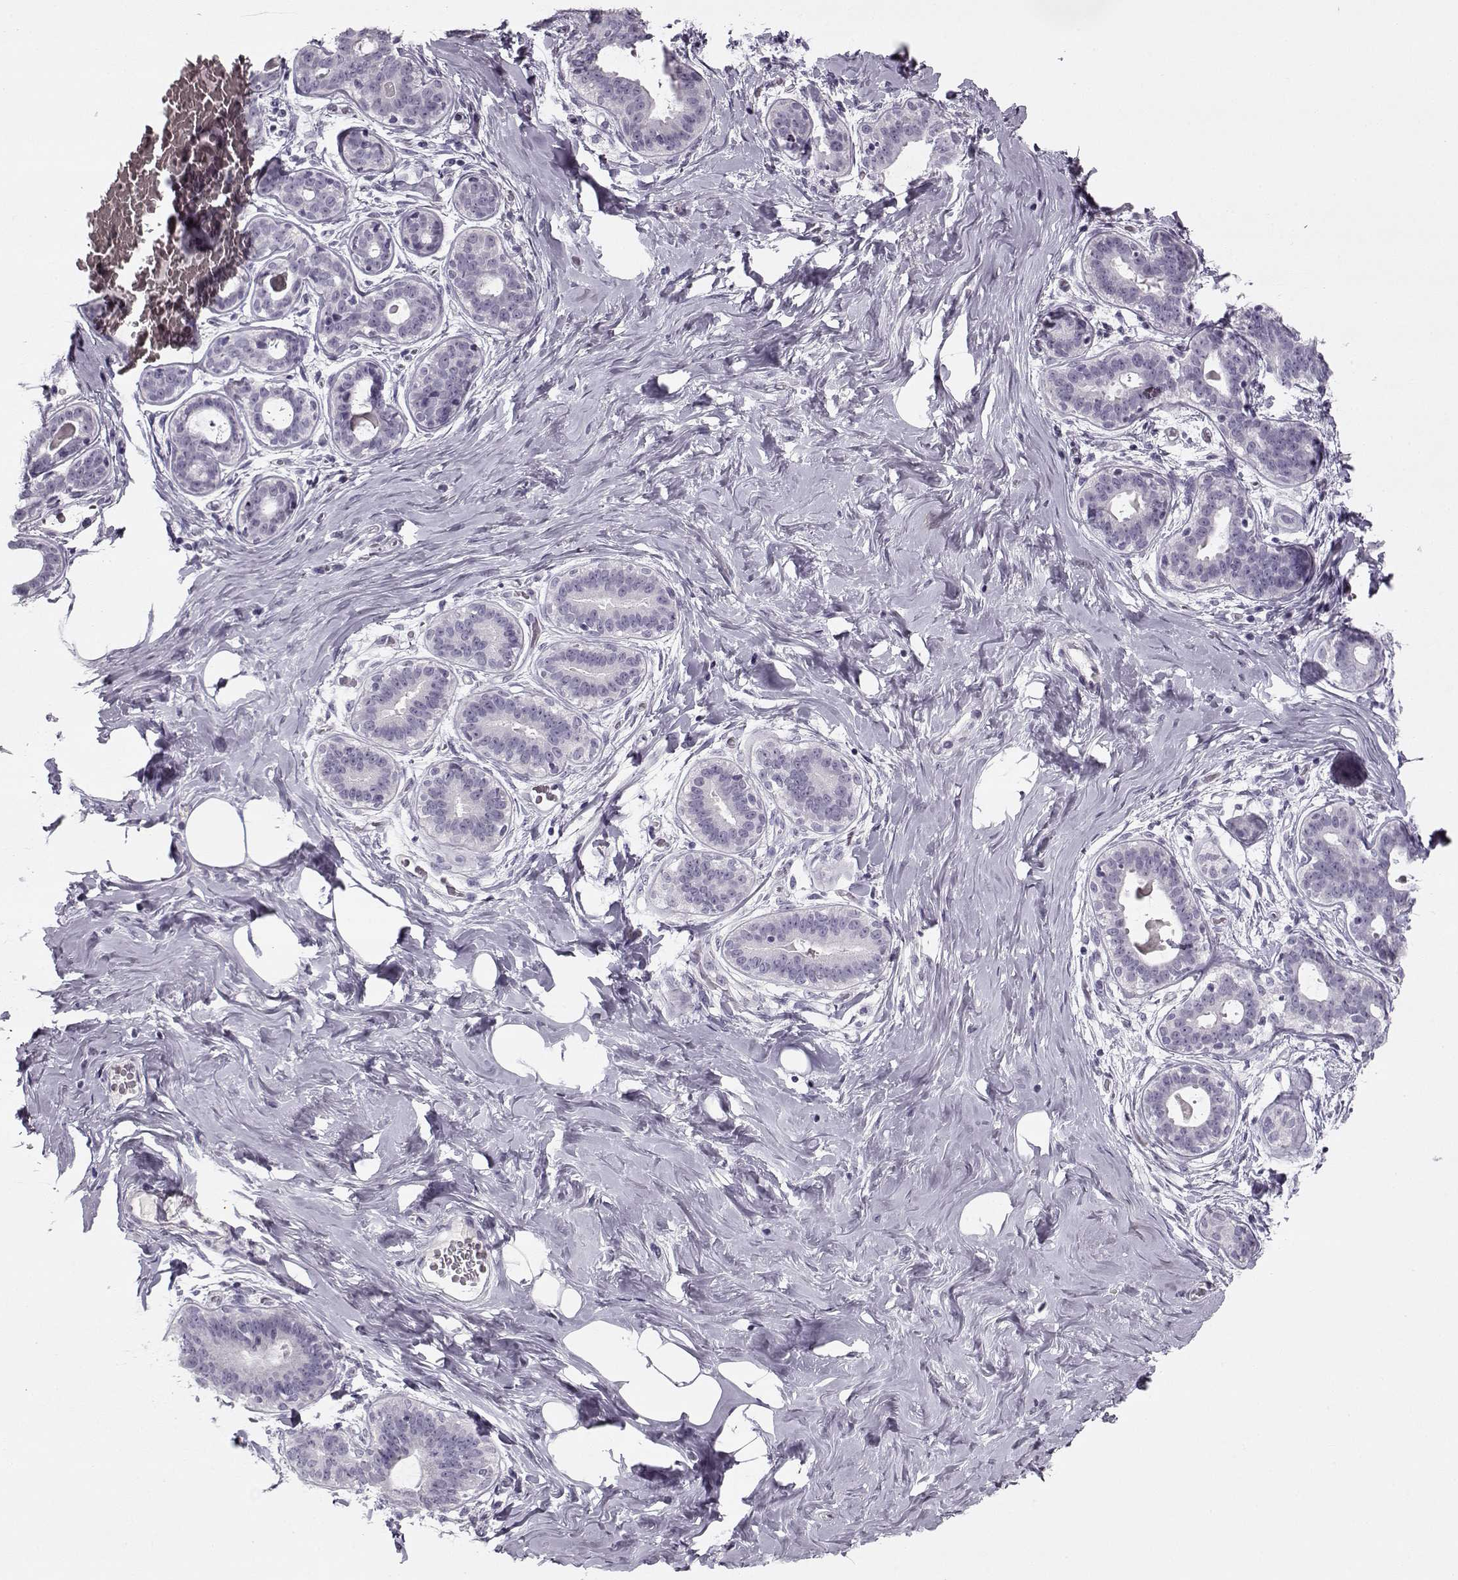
{"staining": {"intensity": "negative", "quantity": "none", "location": "none"}, "tissue": "breast", "cell_type": "Adipocytes", "image_type": "normal", "snomed": [{"axis": "morphology", "description": "Normal tissue, NOS"}, {"axis": "topography", "description": "Skin"}, {"axis": "topography", "description": "Breast"}], "caption": "Immunohistochemistry (IHC) of benign breast shows no staining in adipocytes.", "gene": "PNMT", "patient": {"sex": "female", "age": 43}}